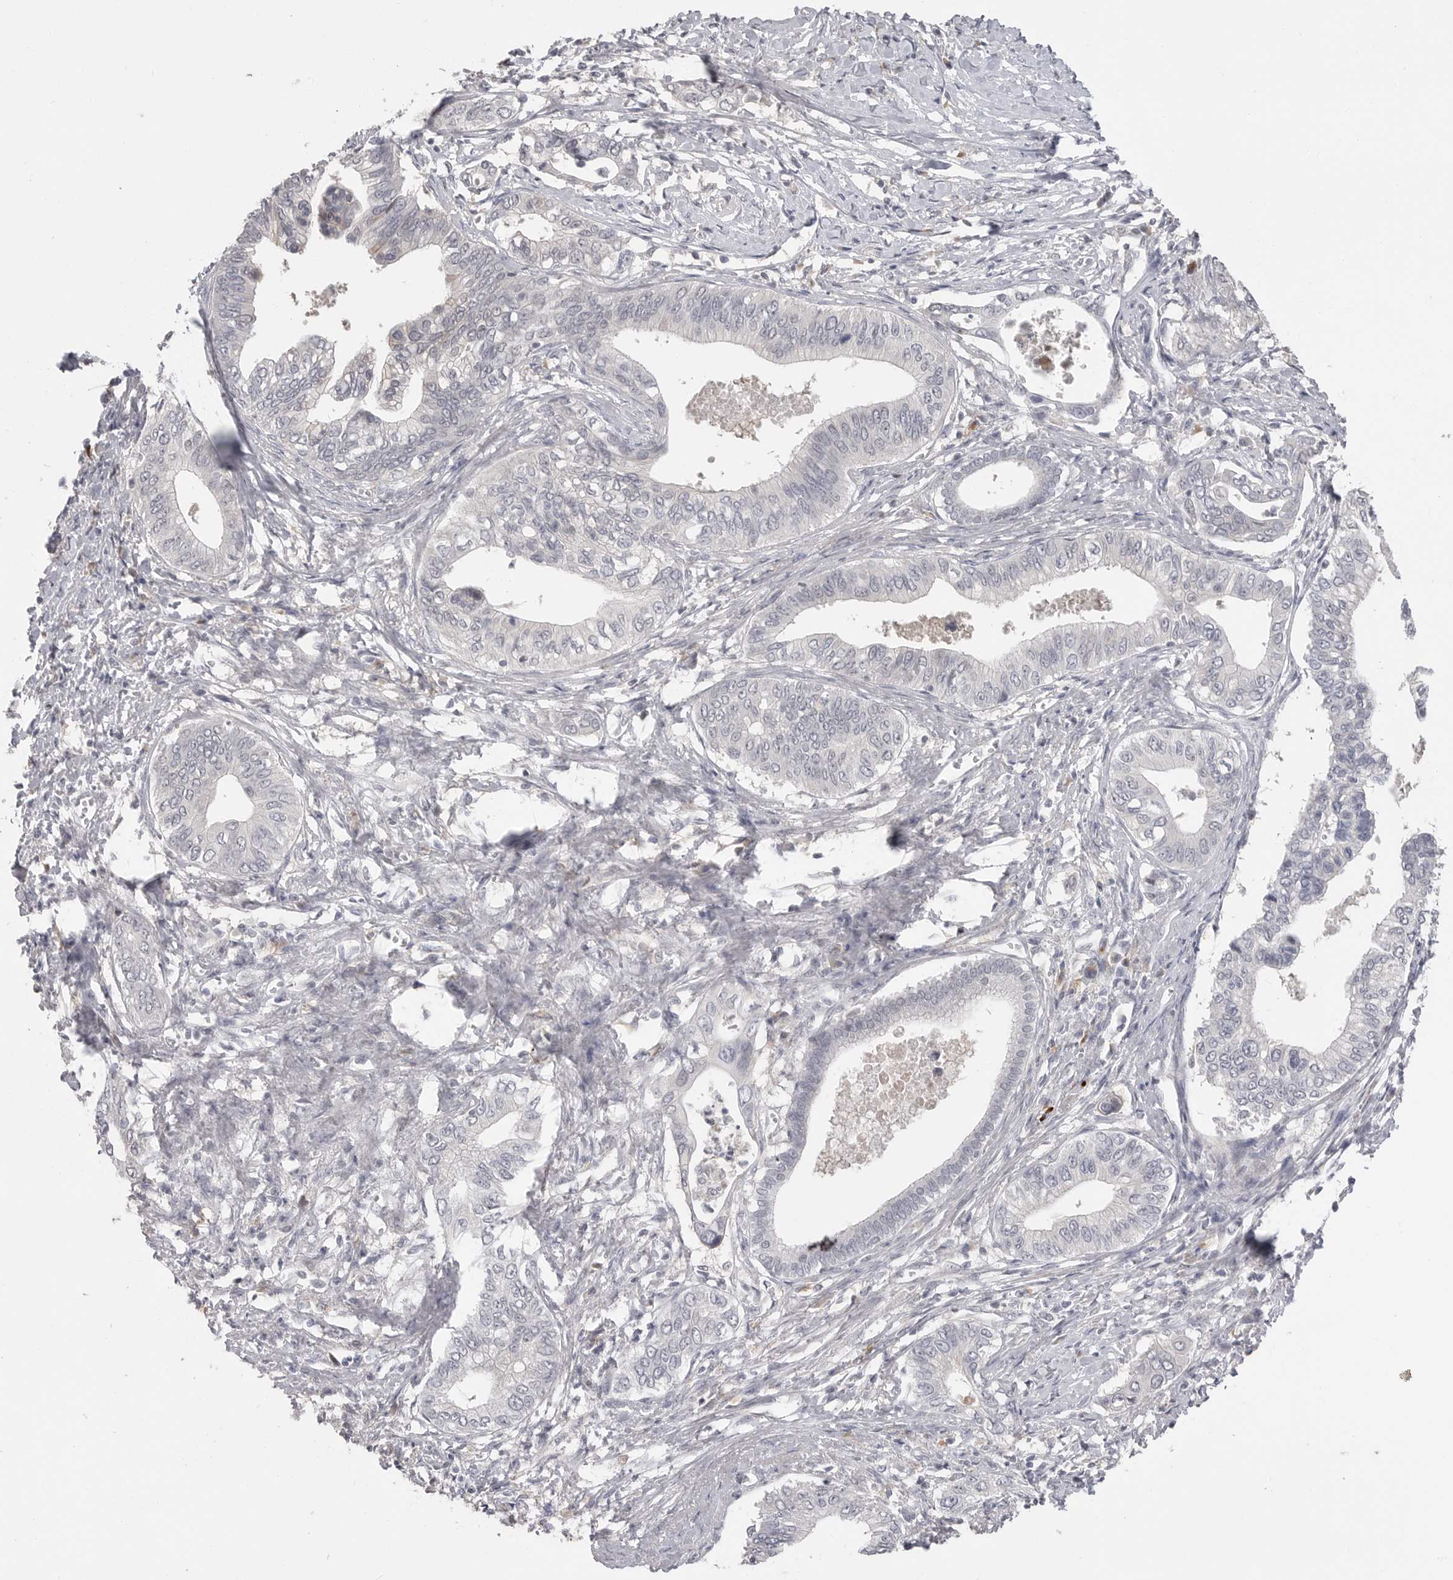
{"staining": {"intensity": "negative", "quantity": "none", "location": "none"}, "tissue": "pancreatic cancer", "cell_type": "Tumor cells", "image_type": "cancer", "snomed": [{"axis": "morphology", "description": "Normal tissue, NOS"}, {"axis": "morphology", "description": "Adenocarcinoma, NOS"}, {"axis": "topography", "description": "Pancreas"}, {"axis": "topography", "description": "Peripheral nerve tissue"}], "caption": "Tumor cells are negative for protein expression in human pancreatic cancer.", "gene": "PLEKHF1", "patient": {"sex": "male", "age": 59}}